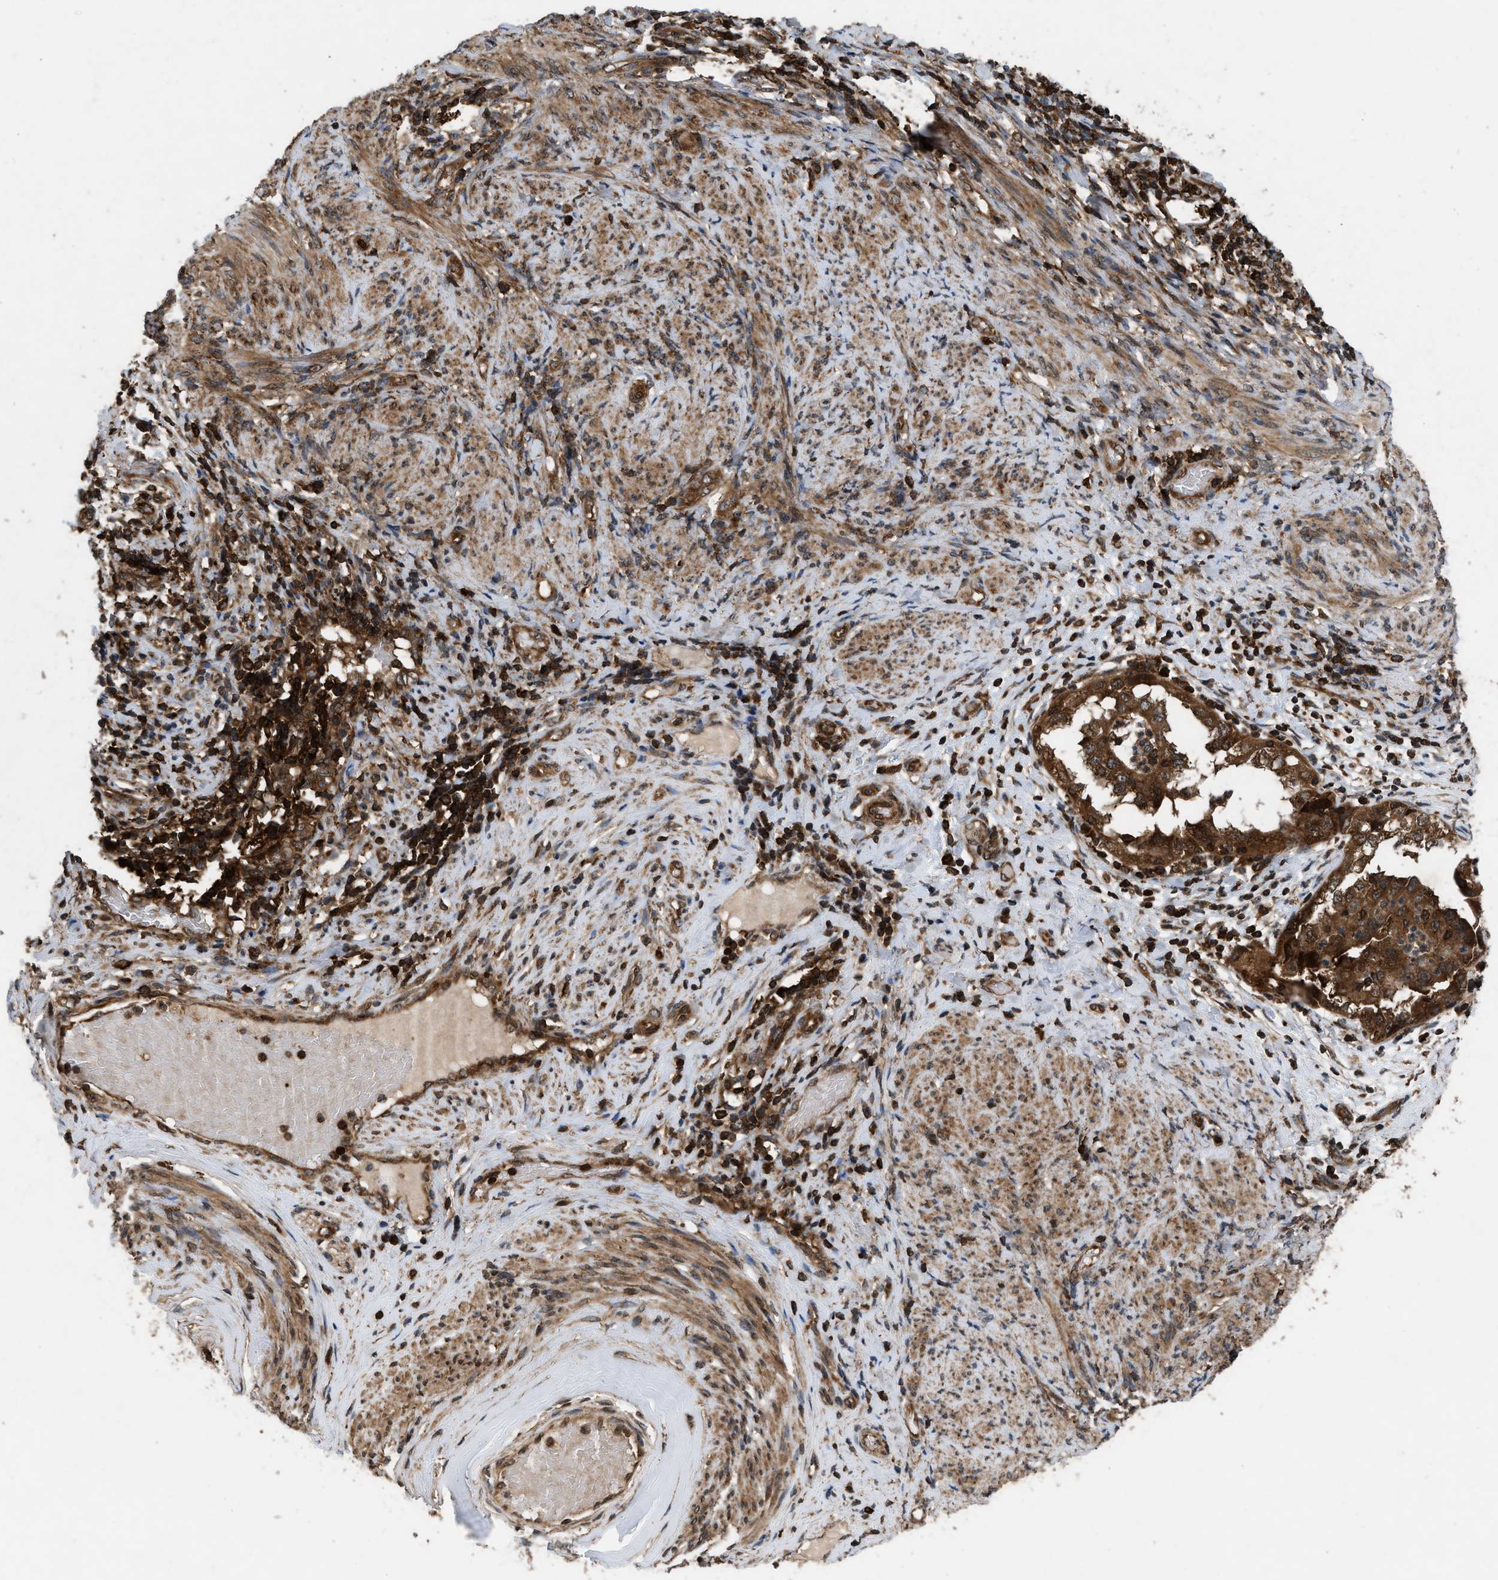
{"staining": {"intensity": "strong", "quantity": ">75%", "location": "cytoplasmic/membranous,nuclear"}, "tissue": "endometrial cancer", "cell_type": "Tumor cells", "image_type": "cancer", "snomed": [{"axis": "morphology", "description": "Adenocarcinoma, NOS"}, {"axis": "topography", "description": "Endometrium"}], "caption": "Adenocarcinoma (endometrial) stained for a protein exhibits strong cytoplasmic/membranous and nuclear positivity in tumor cells.", "gene": "OXSR1", "patient": {"sex": "female", "age": 85}}